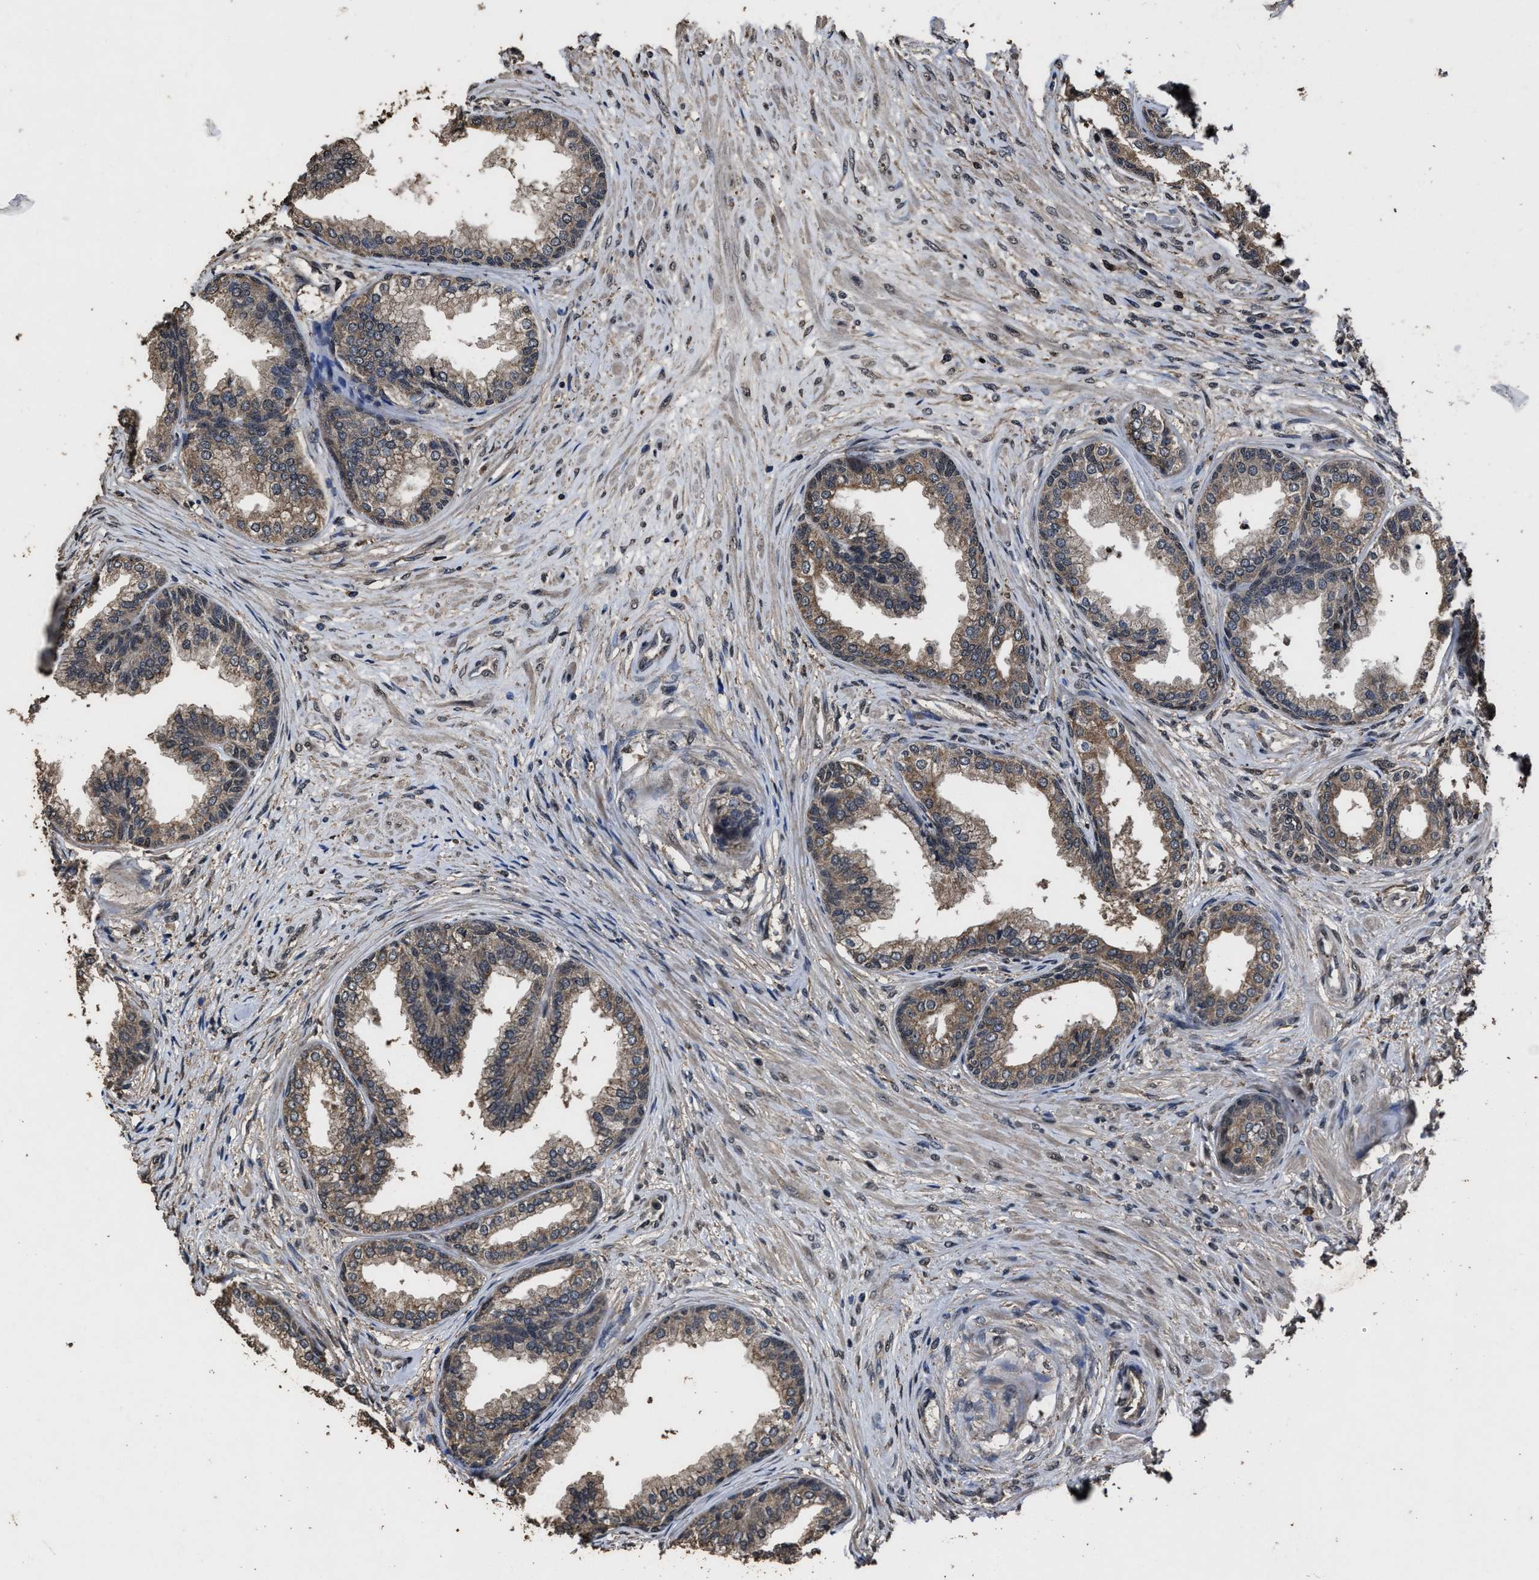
{"staining": {"intensity": "moderate", "quantity": ">75%", "location": "cytoplasmic/membranous"}, "tissue": "prostate", "cell_type": "Glandular cells", "image_type": "normal", "snomed": [{"axis": "morphology", "description": "Normal tissue, NOS"}, {"axis": "topography", "description": "Prostate"}], "caption": "The image reveals immunohistochemical staining of unremarkable prostate. There is moderate cytoplasmic/membranous expression is identified in about >75% of glandular cells.", "gene": "RSBN1L", "patient": {"sex": "male", "age": 76}}